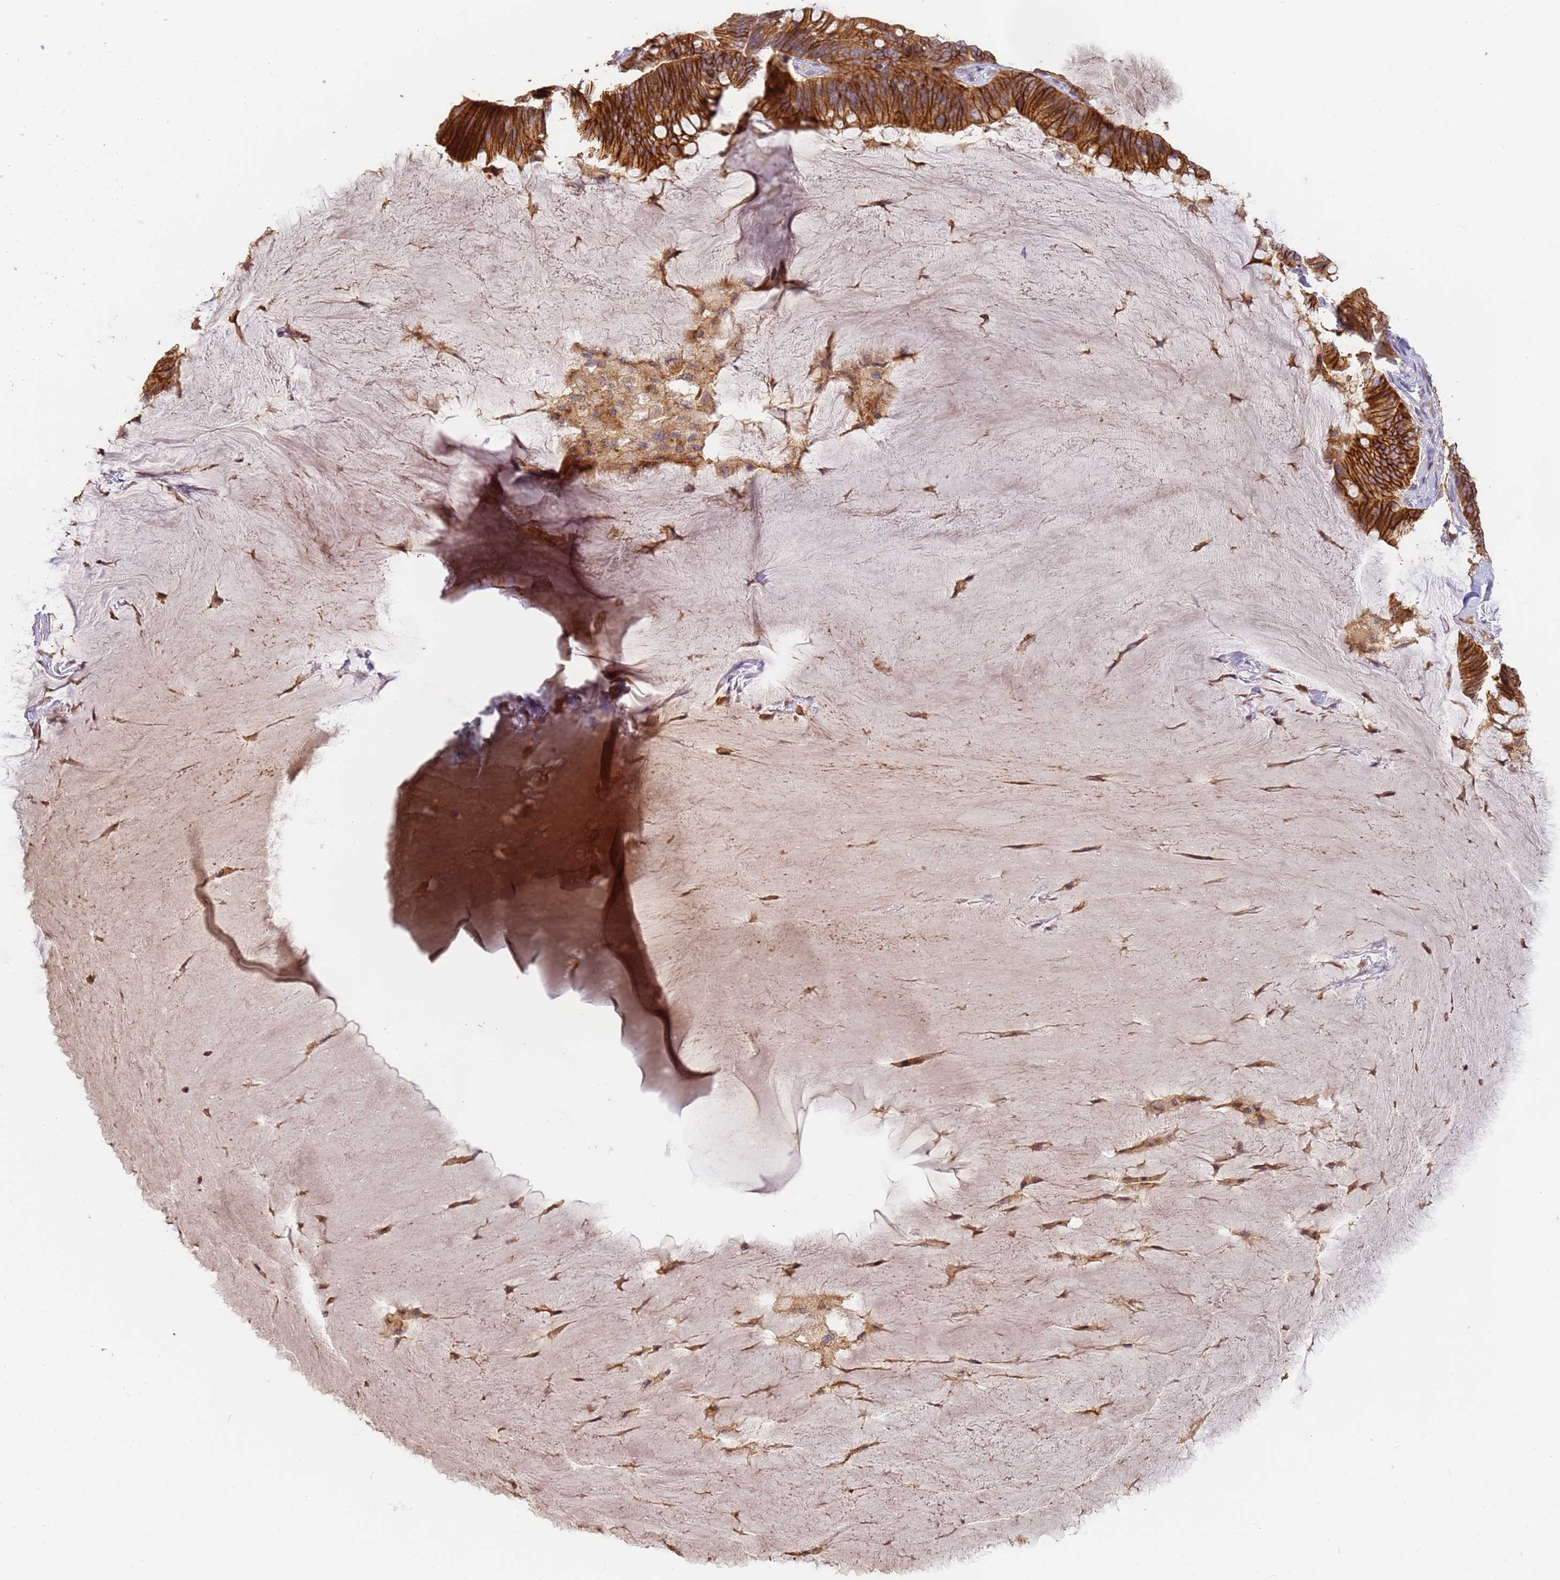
{"staining": {"intensity": "strong", "quantity": ">75%", "location": "cytoplasmic/membranous"}, "tissue": "ovarian cancer", "cell_type": "Tumor cells", "image_type": "cancer", "snomed": [{"axis": "morphology", "description": "Cystadenocarcinoma, mucinous, NOS"}, {"axis": "topography", "description": "Ovary"}], "caption": "The immunohistochemical stain shows strong cytoplasmic/membranous expression in tumor cells of mucinous cystadenocarcinoma (ovarian) tissue.", "gene": "M6PR", "patient": {"sex": "female", "age": 61}}